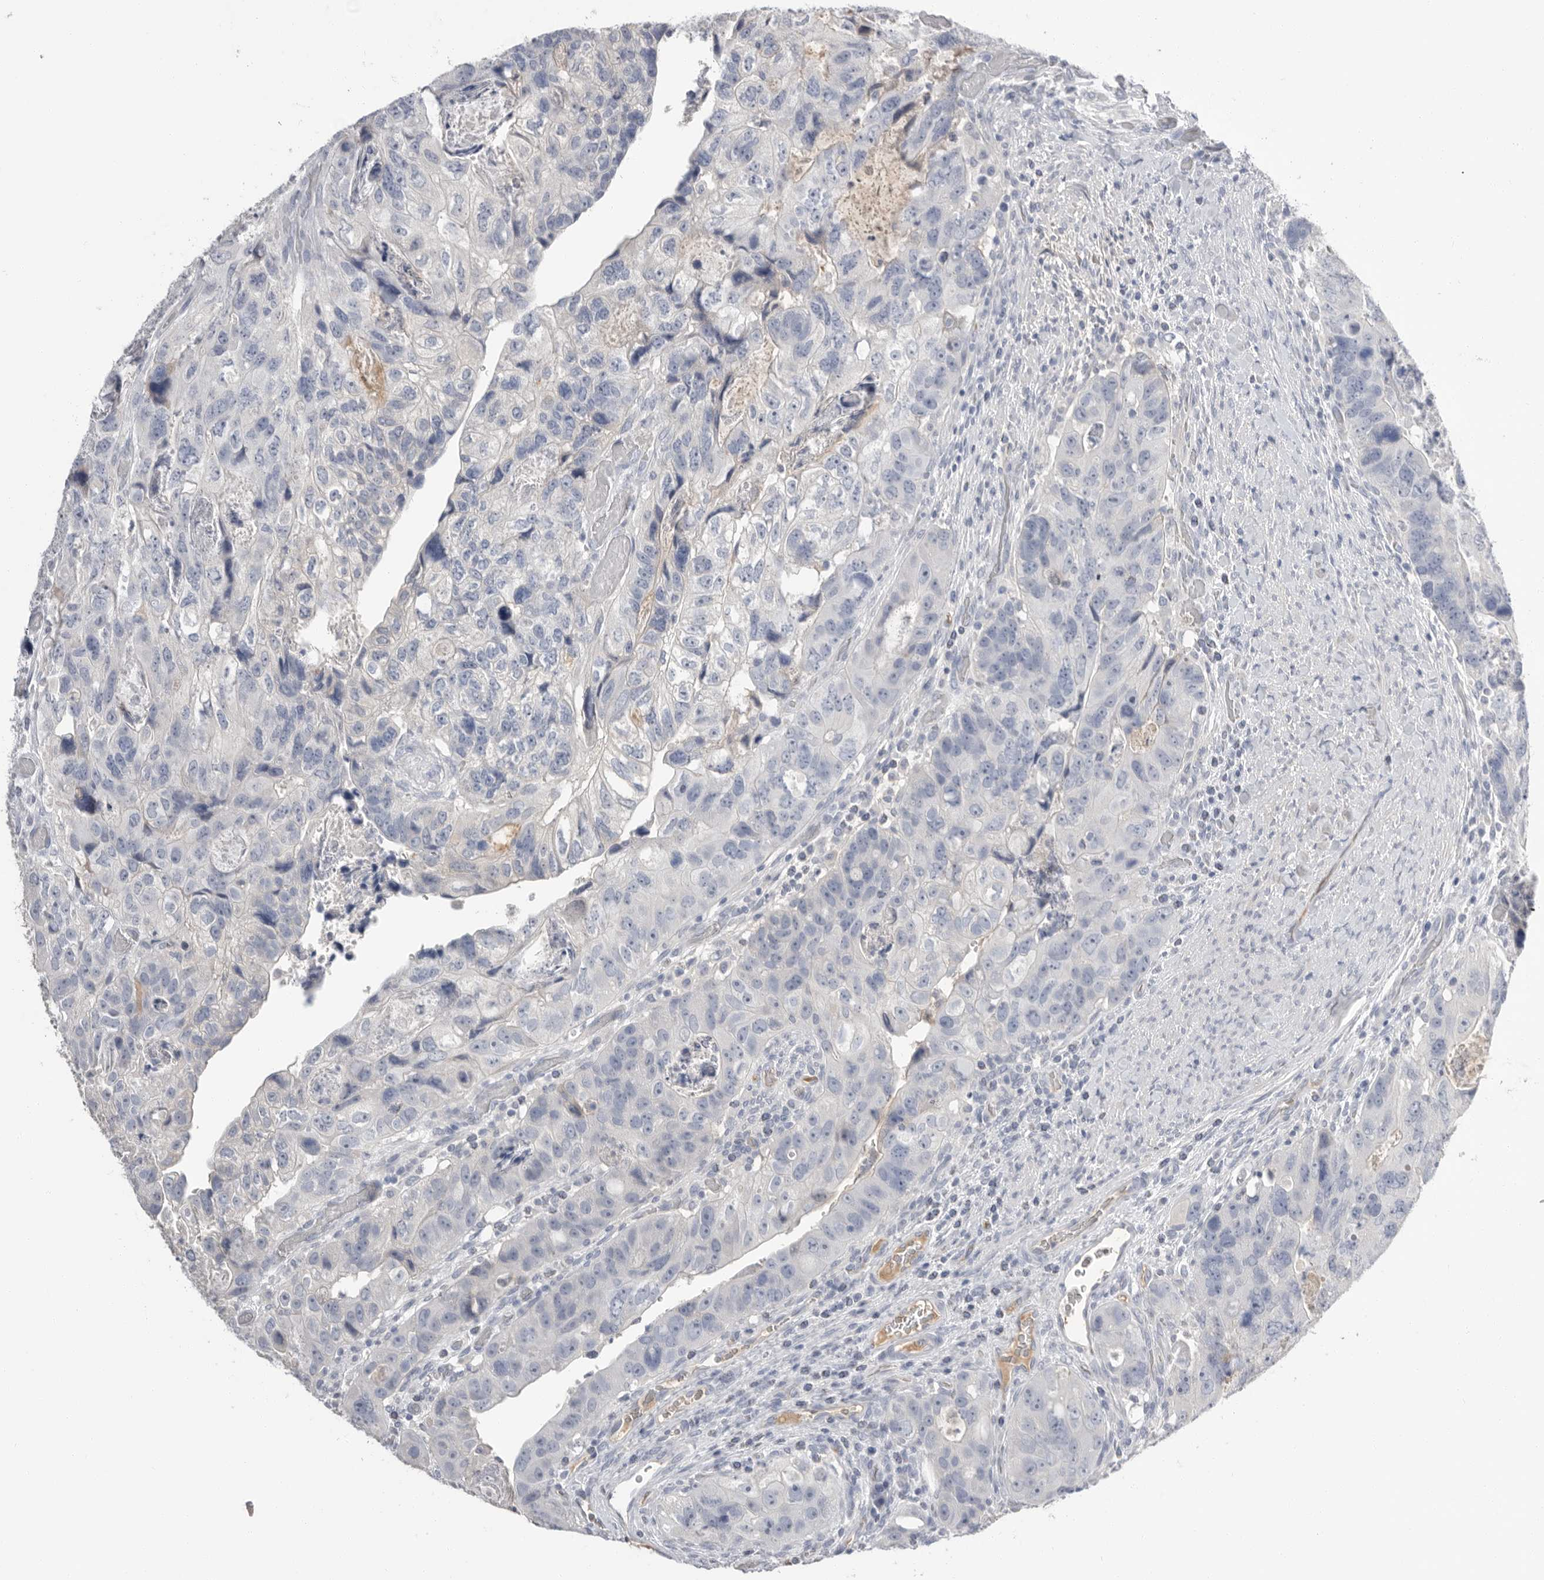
{"staining": {"intensity": "negative", "quantity": "none", "location": "none"}, "tissue": "colorectal cancer", "cell_type": "Tumor cells", "image_type": "cancer", "snomed": [{"axis": "morphology", "description": "Adenocarcinoma, NOS"}, {"axis": "topography", "description": "Rectum"}], "caption": "Immunohistochemical staining of human colorectal cancer (adenocarcinoma) displays no significant expression in tumor cells. (Stains: DAB immunohistochemistry with hematoxylin counter stain, Microscopy: brightfield microscopy at high magnification).", "gene": "APOA2", "patient": {"sex": "male", "age": 59}}